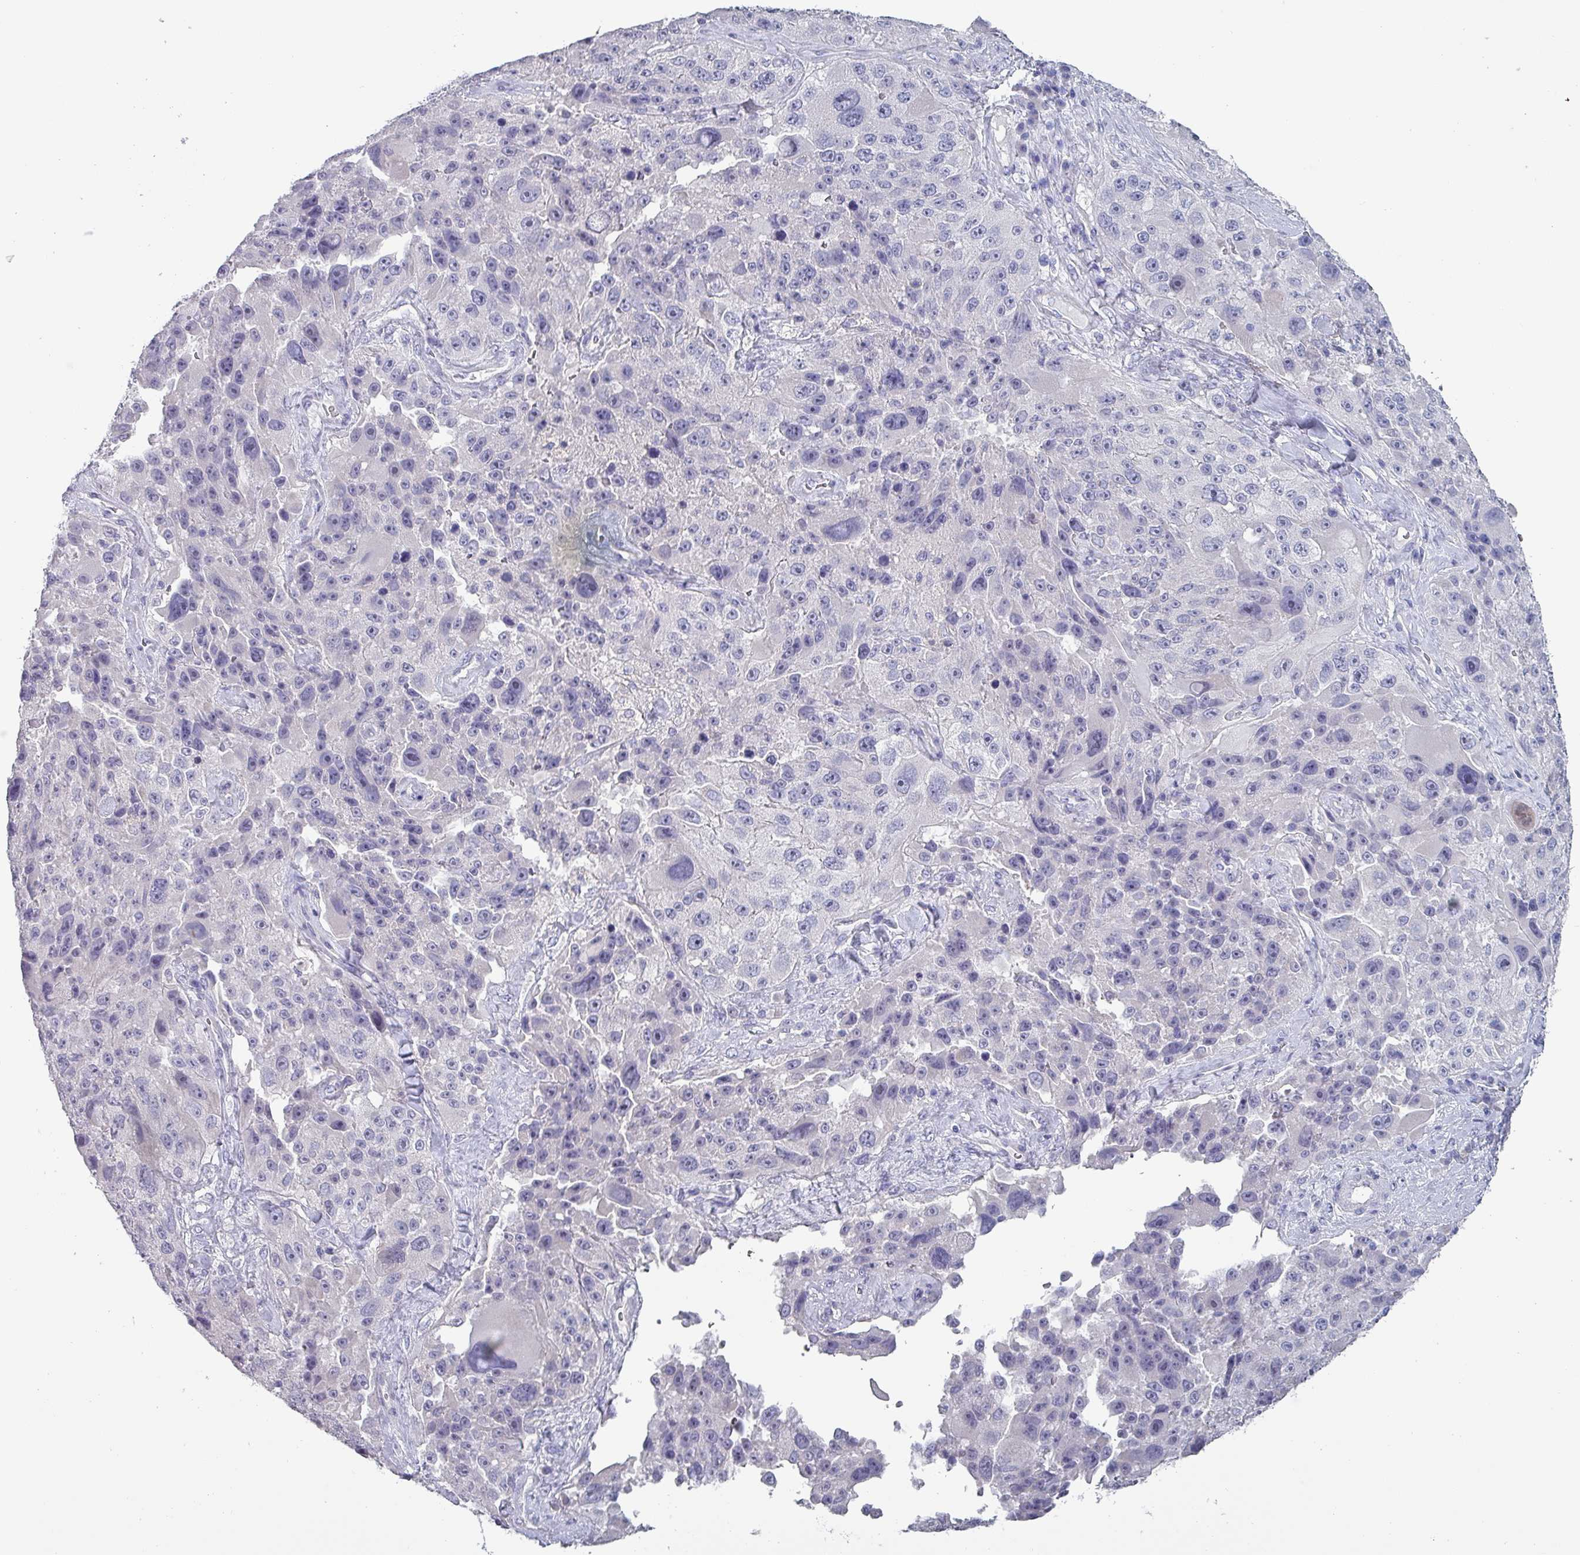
{"staining": {"intensity": "negative", "quantity": "none", "location": "none"}, "tissue": "melanoma", "cell_type": "Tumor cells", "image_type": "cancer", "snomed": [{"axis": "morphology", "description": "Malignant melanoma, Metastatic site"}, {"axis": "topography", "description": "Lymph node"}], "caption": "A micrograph of human malignant melanoma (metastatic site) is negative for staining in tumor cells.", "gene": "INS-IGF2", "patient": {"sex": "male", "age": 62}}